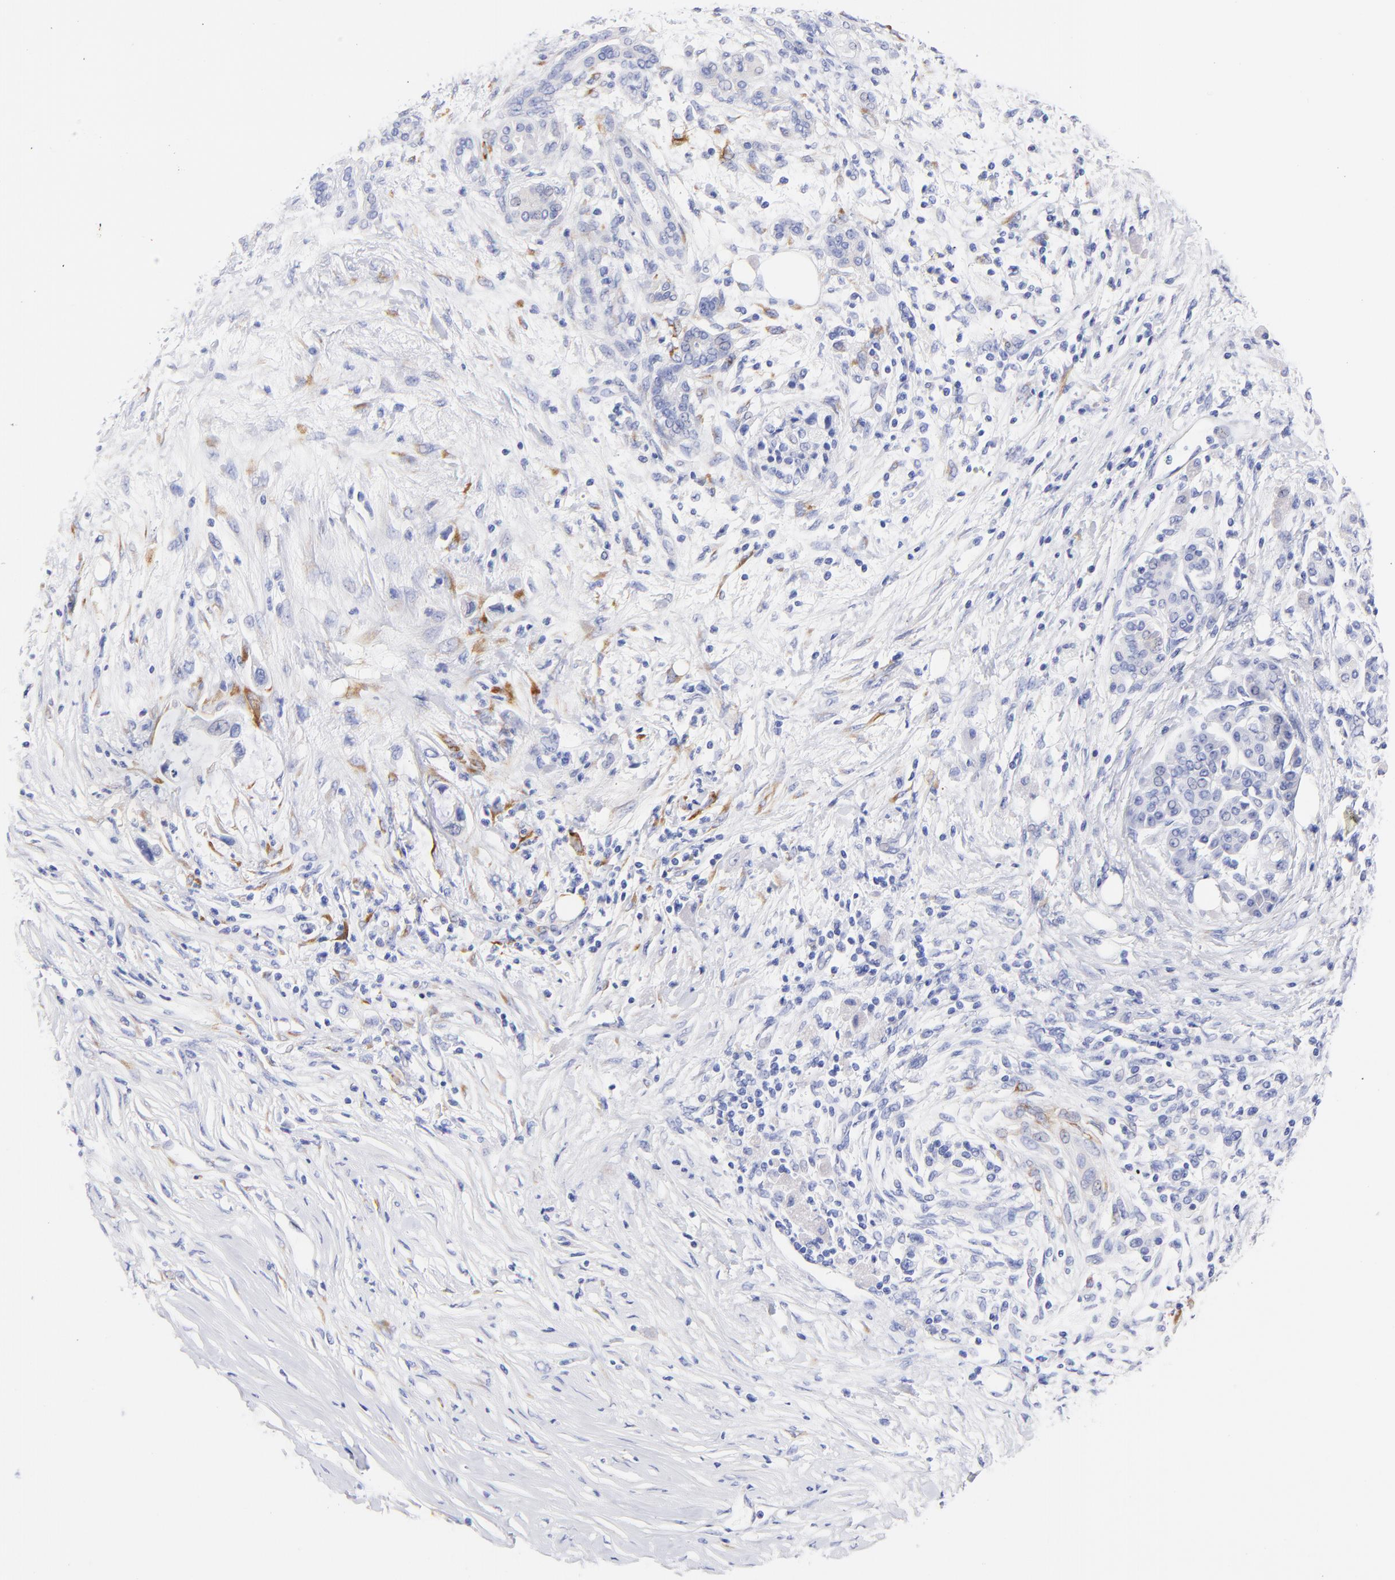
{"staining": {"intensity": "negative", "quantity": "none", "location": "none"}, "tissue": "pancreatic cancer", "cell_type": "Tumor cells", "image_type": "cancer", "snomed": [{"axis": "morphology", "description": "Adenocarcinoma, NOS"}, {"axis": "topography", "description": "Pancreas"}], "caption": "Tumor cells are negative for protein expression in human pancreatic cancer. (Stains: DAB IHC with hematoxylin counter stain, Microscopy: brightfield microscopy at high magnification).", "gene": "C1QTNF6", "patient": {"sex": "female", "age": 59}}